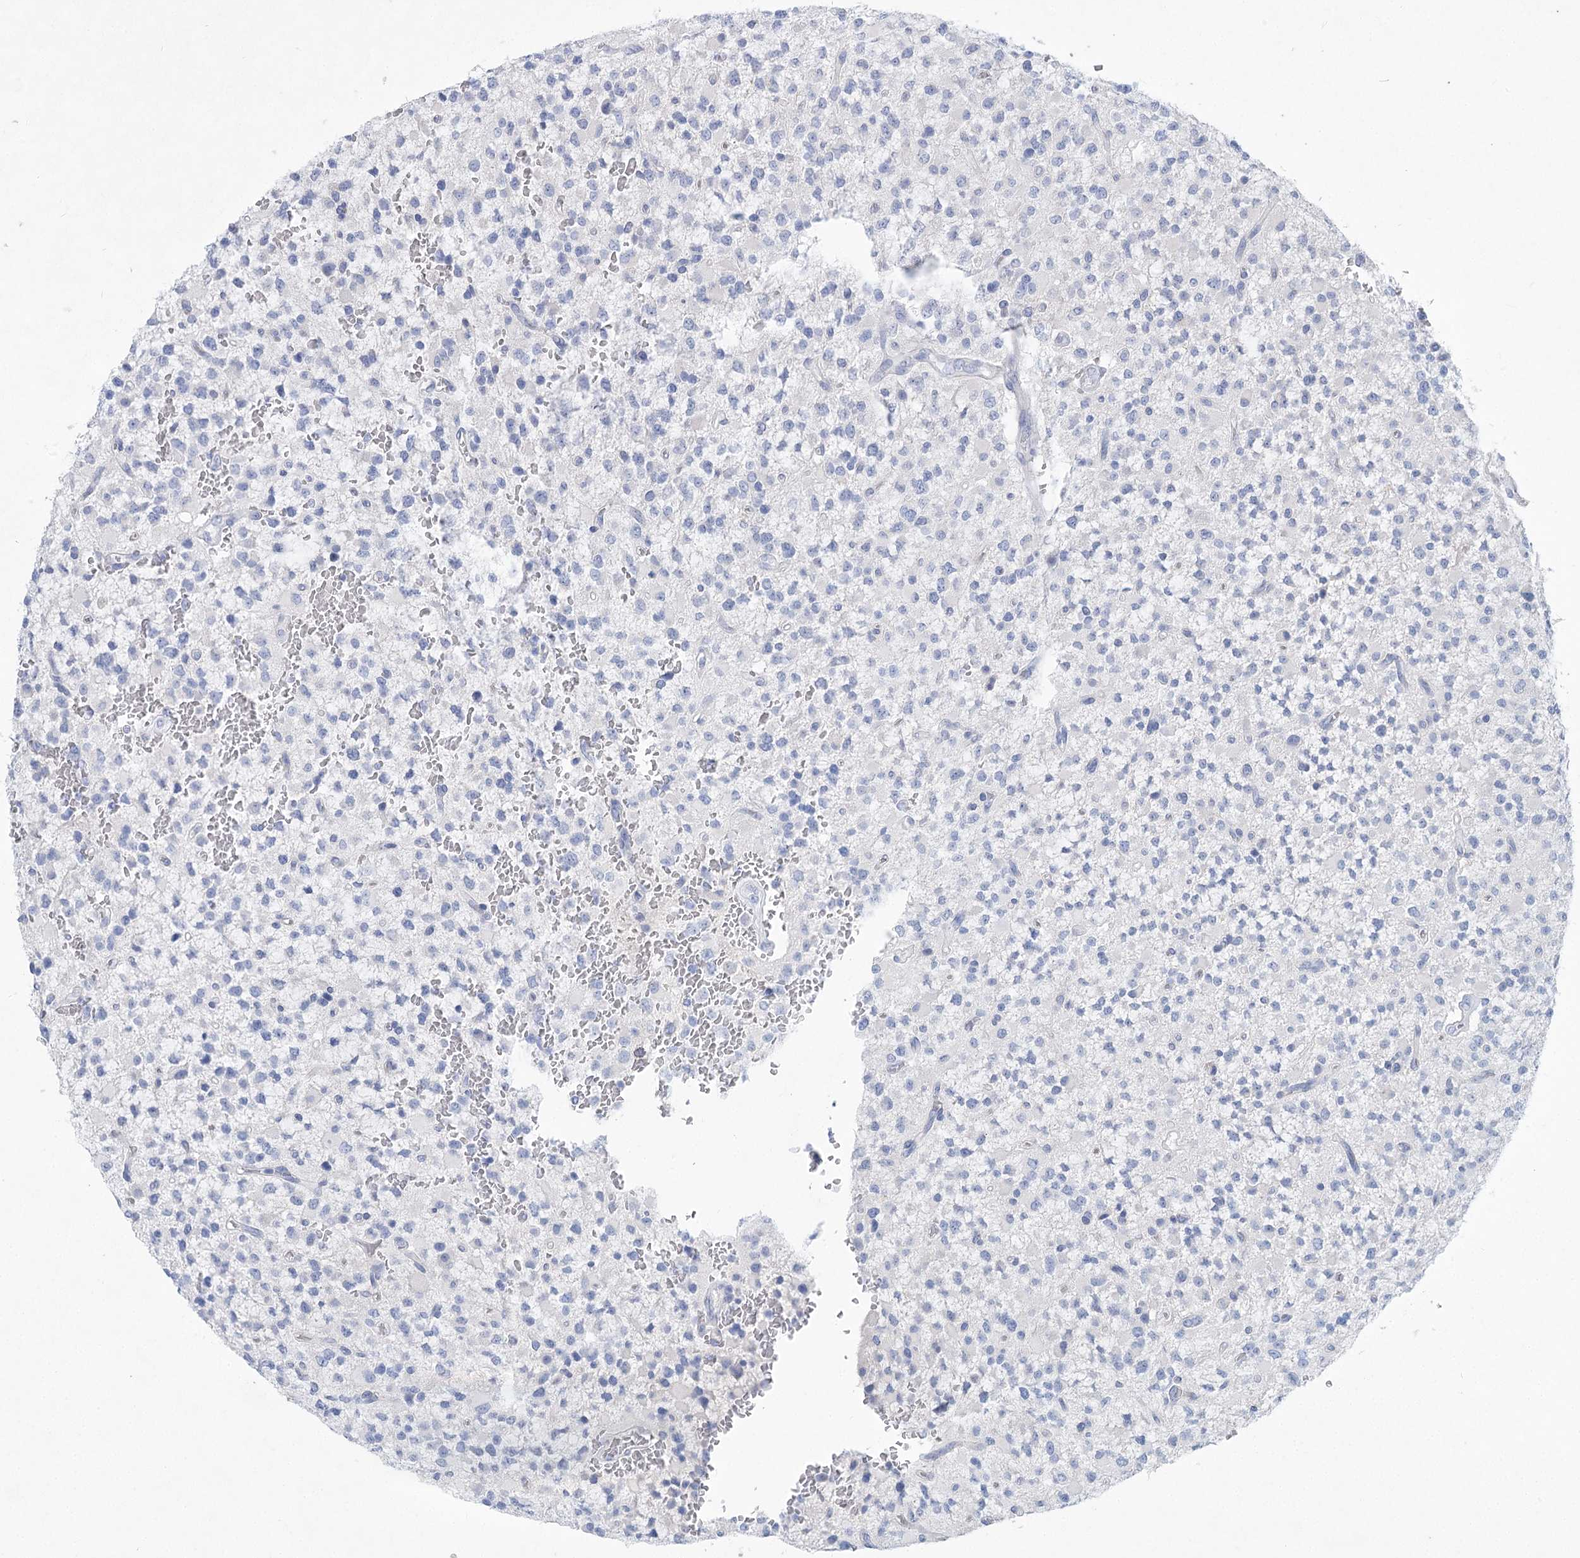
{"staining": {"intensity": "negative", "quantity": "none", "location": "none"}, "tissue": "glioma", "cell_type": "Tumor cells", "image_type": "cancer", "snomed": [{"axis": "morphology", "description": "Glioma, malignant, High grade"}, {"axis": "topography", "description": "Brain"}], "caption": "High power microscopy photomicrograph of an IHC histopathology image of malignant glioma (high-grade), revealing no significant staining in tumor cells. (DAB immunohistochemistry (IHC) visualized using brightfield microscopy, high magnification).", "gene": "WDR74", "patient": {"sex": "male", "age": 34}}